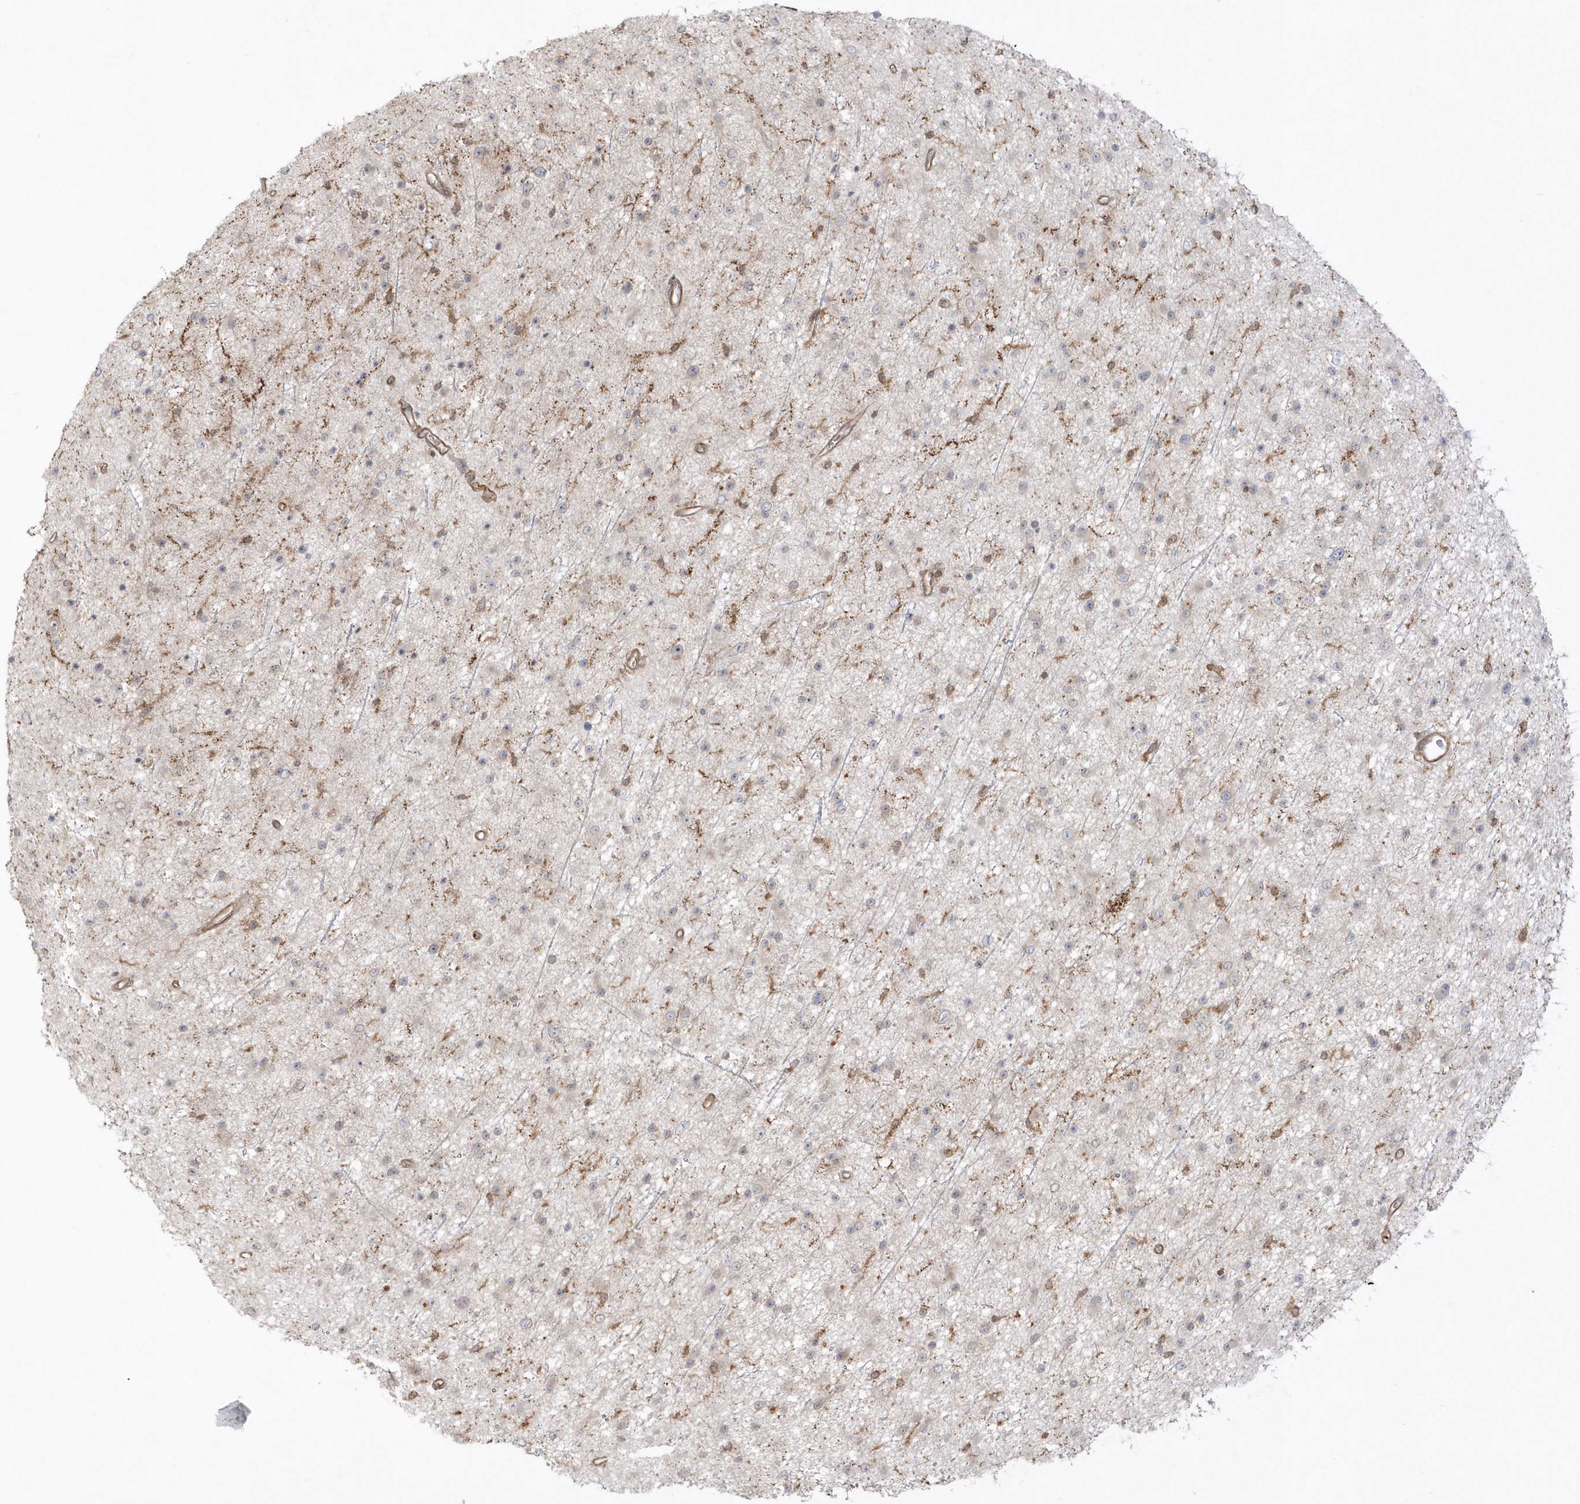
{"staining": {"intensity": "negative", "quantity": "none", "location": "none"}, "tissue": "glioma", "cell_type": "Tumor cells", "image_type": "cancer", "snomed": [{"axis": "morphology", "description": "Glioma, malignant, Low grade"}, {"axis": "topography", "description": "Cerebral cortex"}], "caption": "This histopathology image is of malignant glioma (low-grade) stained with immunohistochemistry to label a protein in brown with the nuclei are counter-stained blue. There is no staining in tumor cells.", "gene": "BSN", "patient": {"sex": "female", "age": 39}}